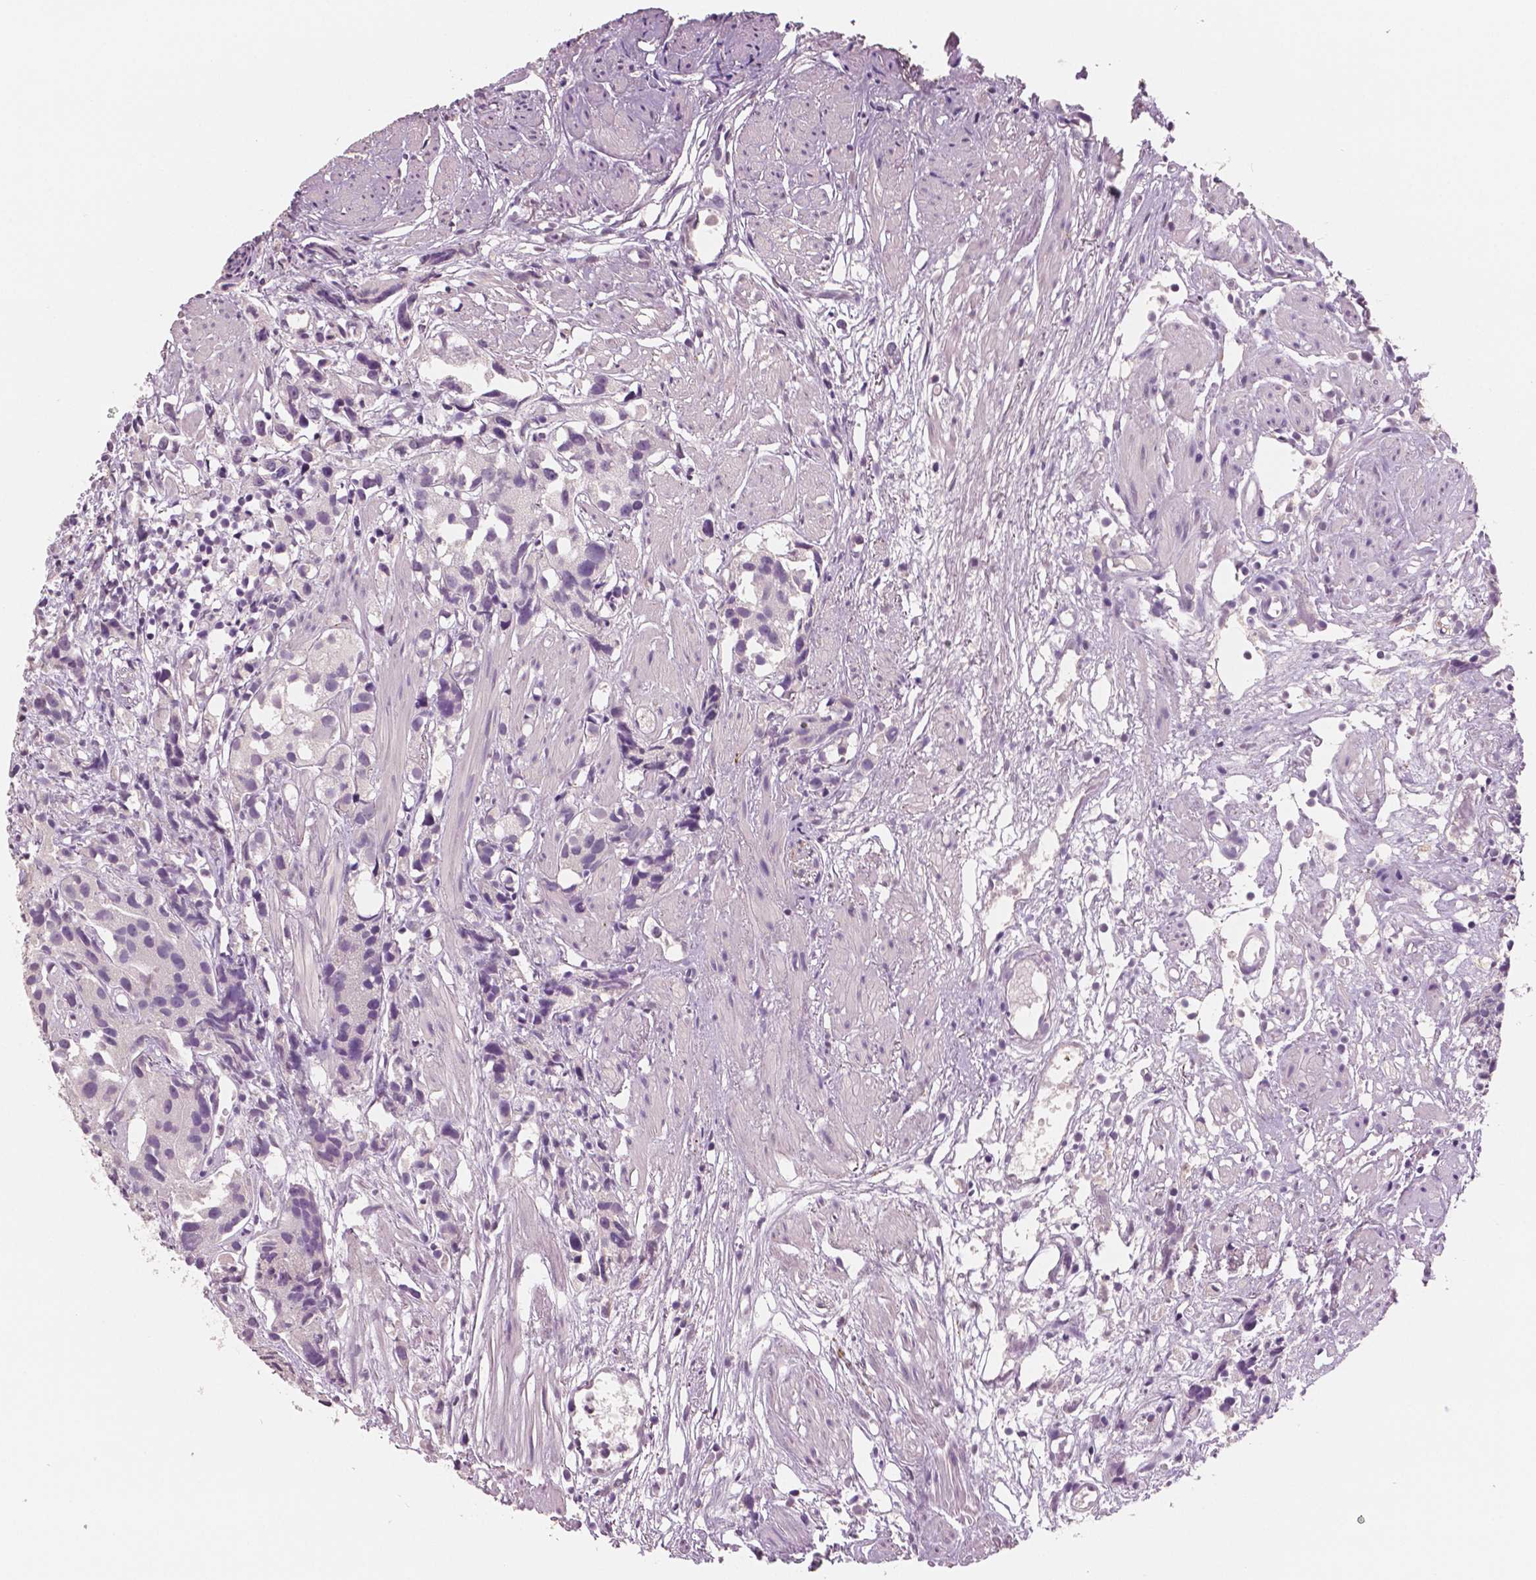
{"staining": {"intensity": "negative", "quantity": "none", "location": "none"}, "tissue": "prostate cancer", "cell_type": "Tumor cells", "image_type": "cancer", "snomed": [{"axis": "morphology", "description": "Adenocarcinoma, High grade"}, {"axis": "topography", "description": "Prostate"}], "caption": "High magnification brightfield microscopy of prostate adenocarcinoma (high-grade) stained with DAB (brown) and counterstained with hematoxylin (blue): tumor cells show no significant expression.", "gene": "NECAB2", "patient": {"sex": "male", "age": 68}}